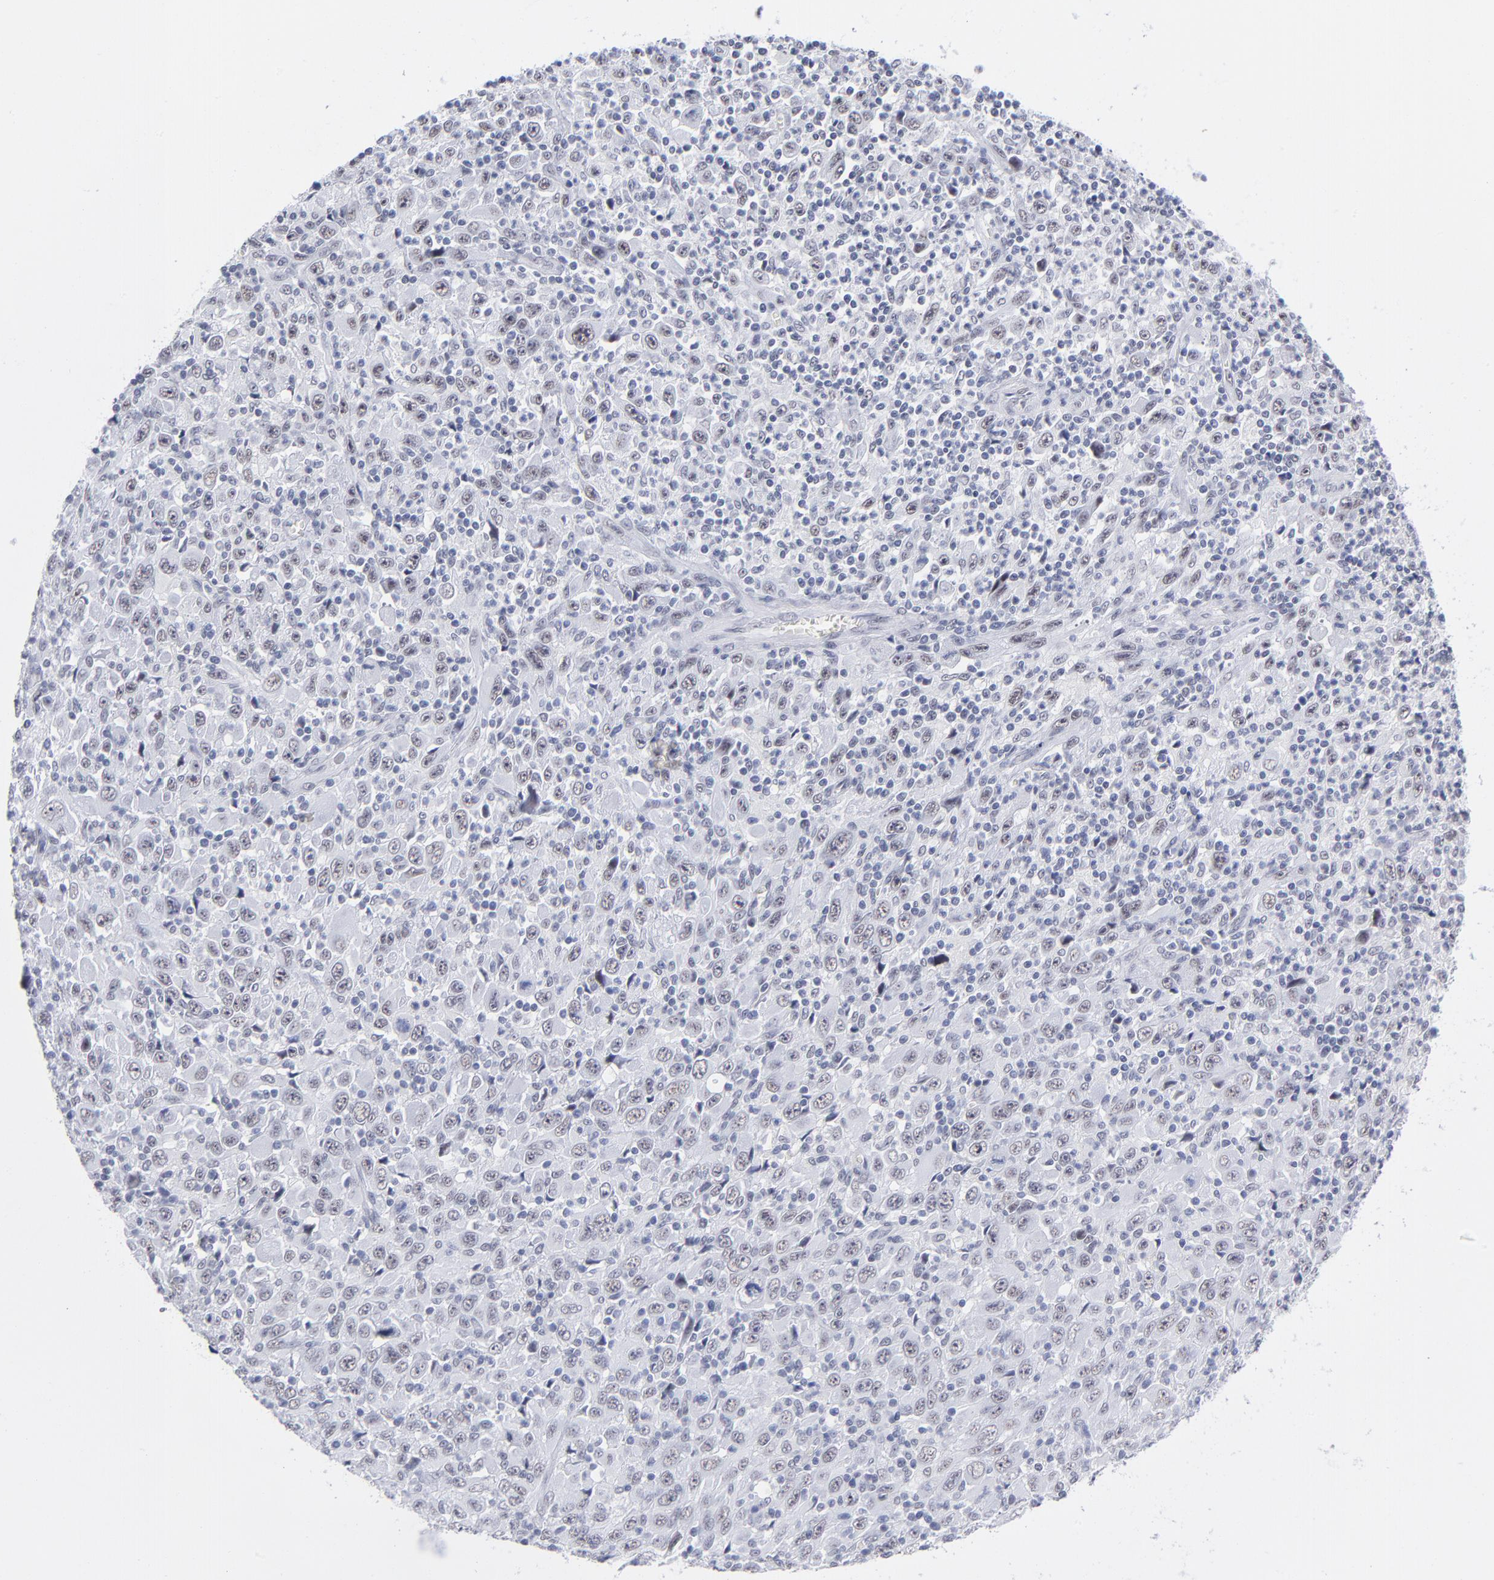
{"staining": {"intensity": "weak", "quantity": "<25%", "location": "nuclear"}, "tissue": "melanoma", "cell_type": "Tumor cells", "image_type": "cancer", "snomed": [{"axis": "morphology", "description": "Malignant melanoma, Metastatic site"}, {"axis": "topography", "description": "Skin"}], "caption": "High magnification brightfield microscopy of melanoma stained with DAB (brown) and counterstained with hematoxylin (blue): tumor cells show no significant positivity. The staining was performed using DAB (3,3'-diaminobenzidine) to visualize the protein expression in brown, while the nuclei were stained in blue with hematoxylin (Magnification: 20x).", "gene": "SNRPB", "patient": {"sex": "female", "age": 56}}